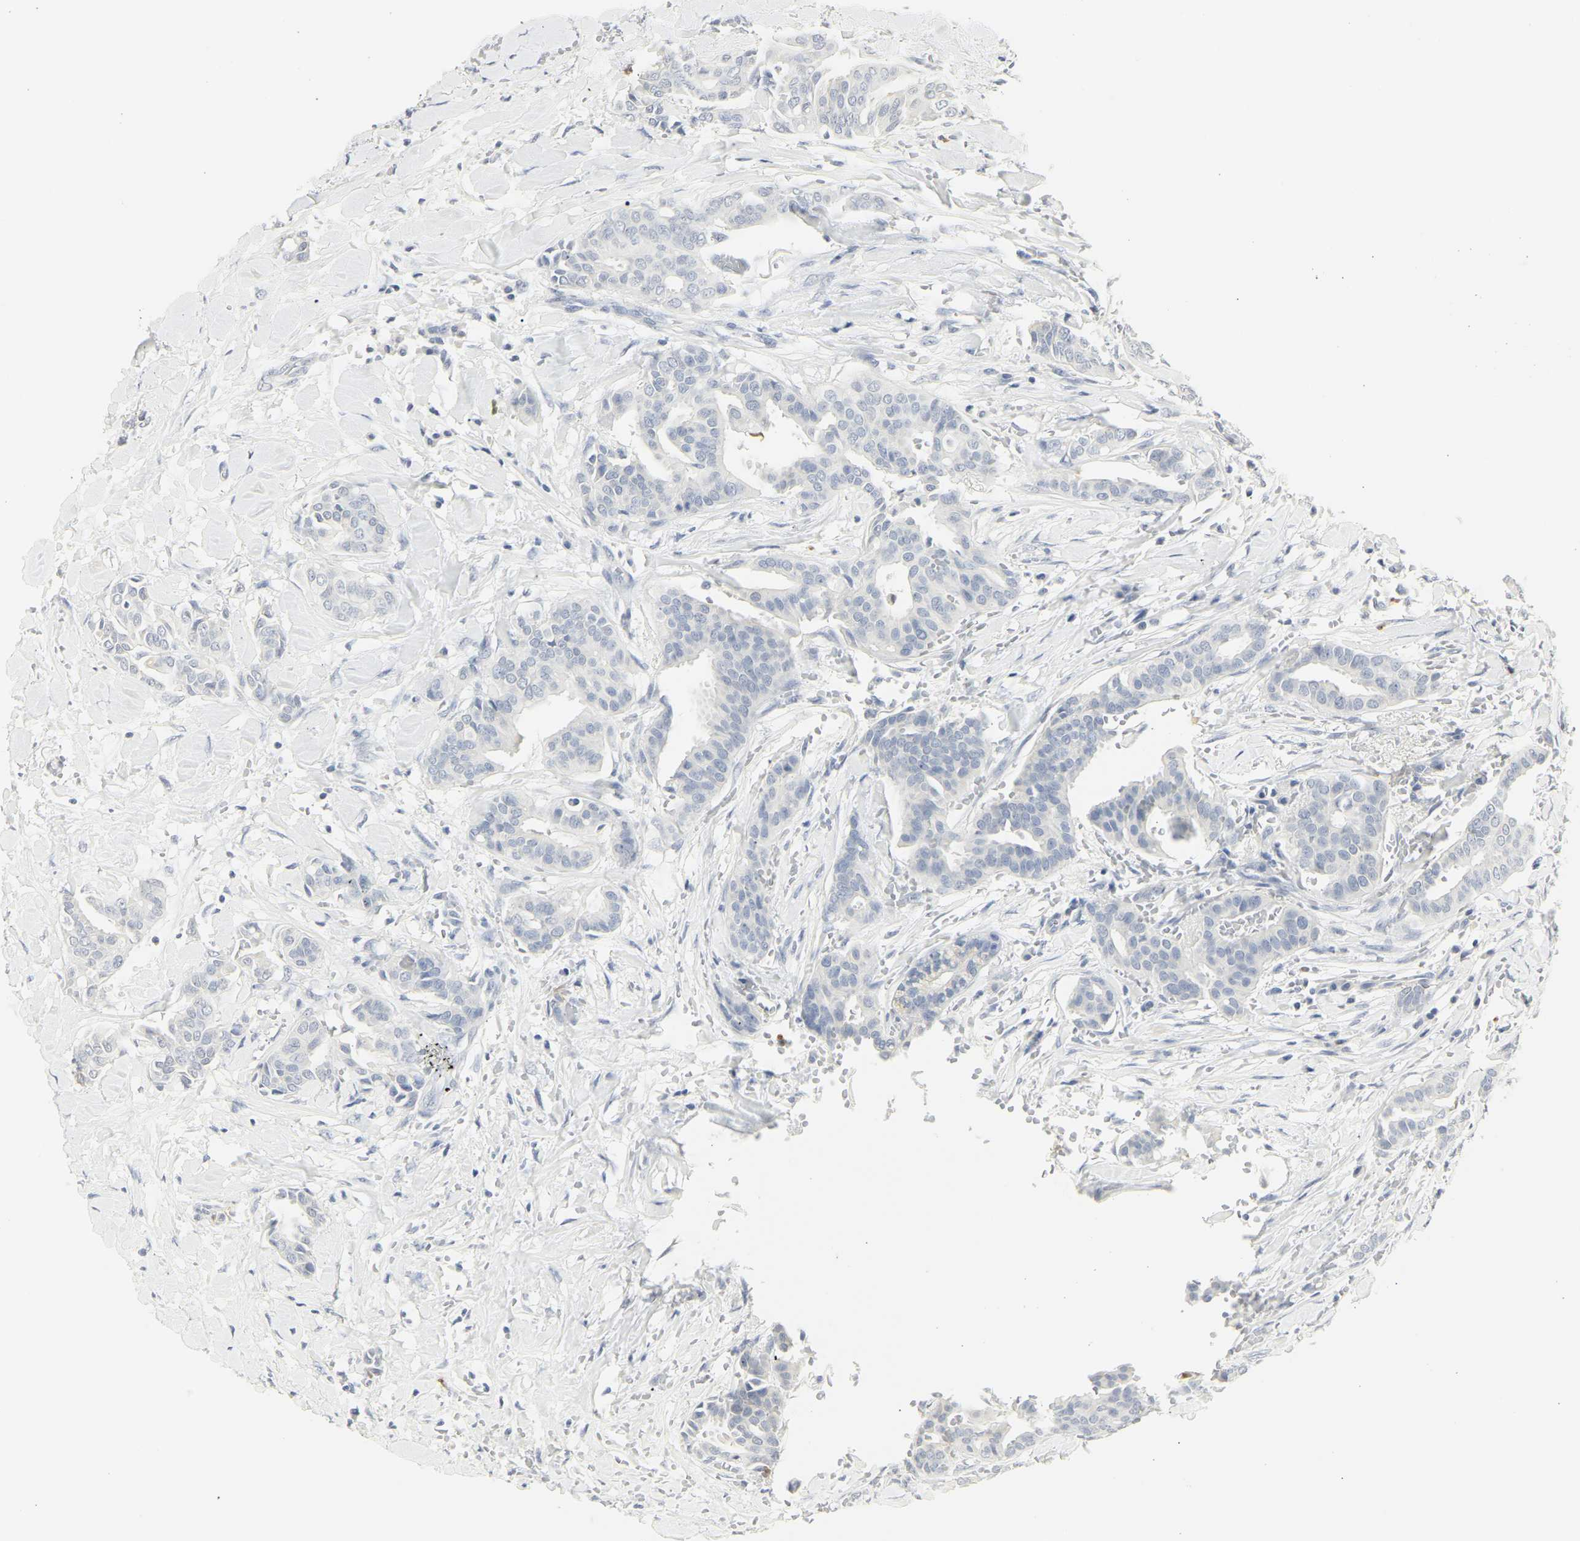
{"staining": {"intensity": "negative", "quantity": "none", "location": "none"}, "tissue": "head and neck cancer", "cell_type": "Tumor cells", "image_type": "cancer", "snomed": [{"axis": "morphology", "description": "Adenocarcinoma, NOS"}, {"axis": "topography", "description": "Salivary gland"}, {"axis": "topography", "description": "Head-Neck"}], "caption": "Tumor cells show no significant staining in head and neck cancer (adenocarcinoma).", "gene": "MPO", "patient": {"sex": "female", "age": 59}}